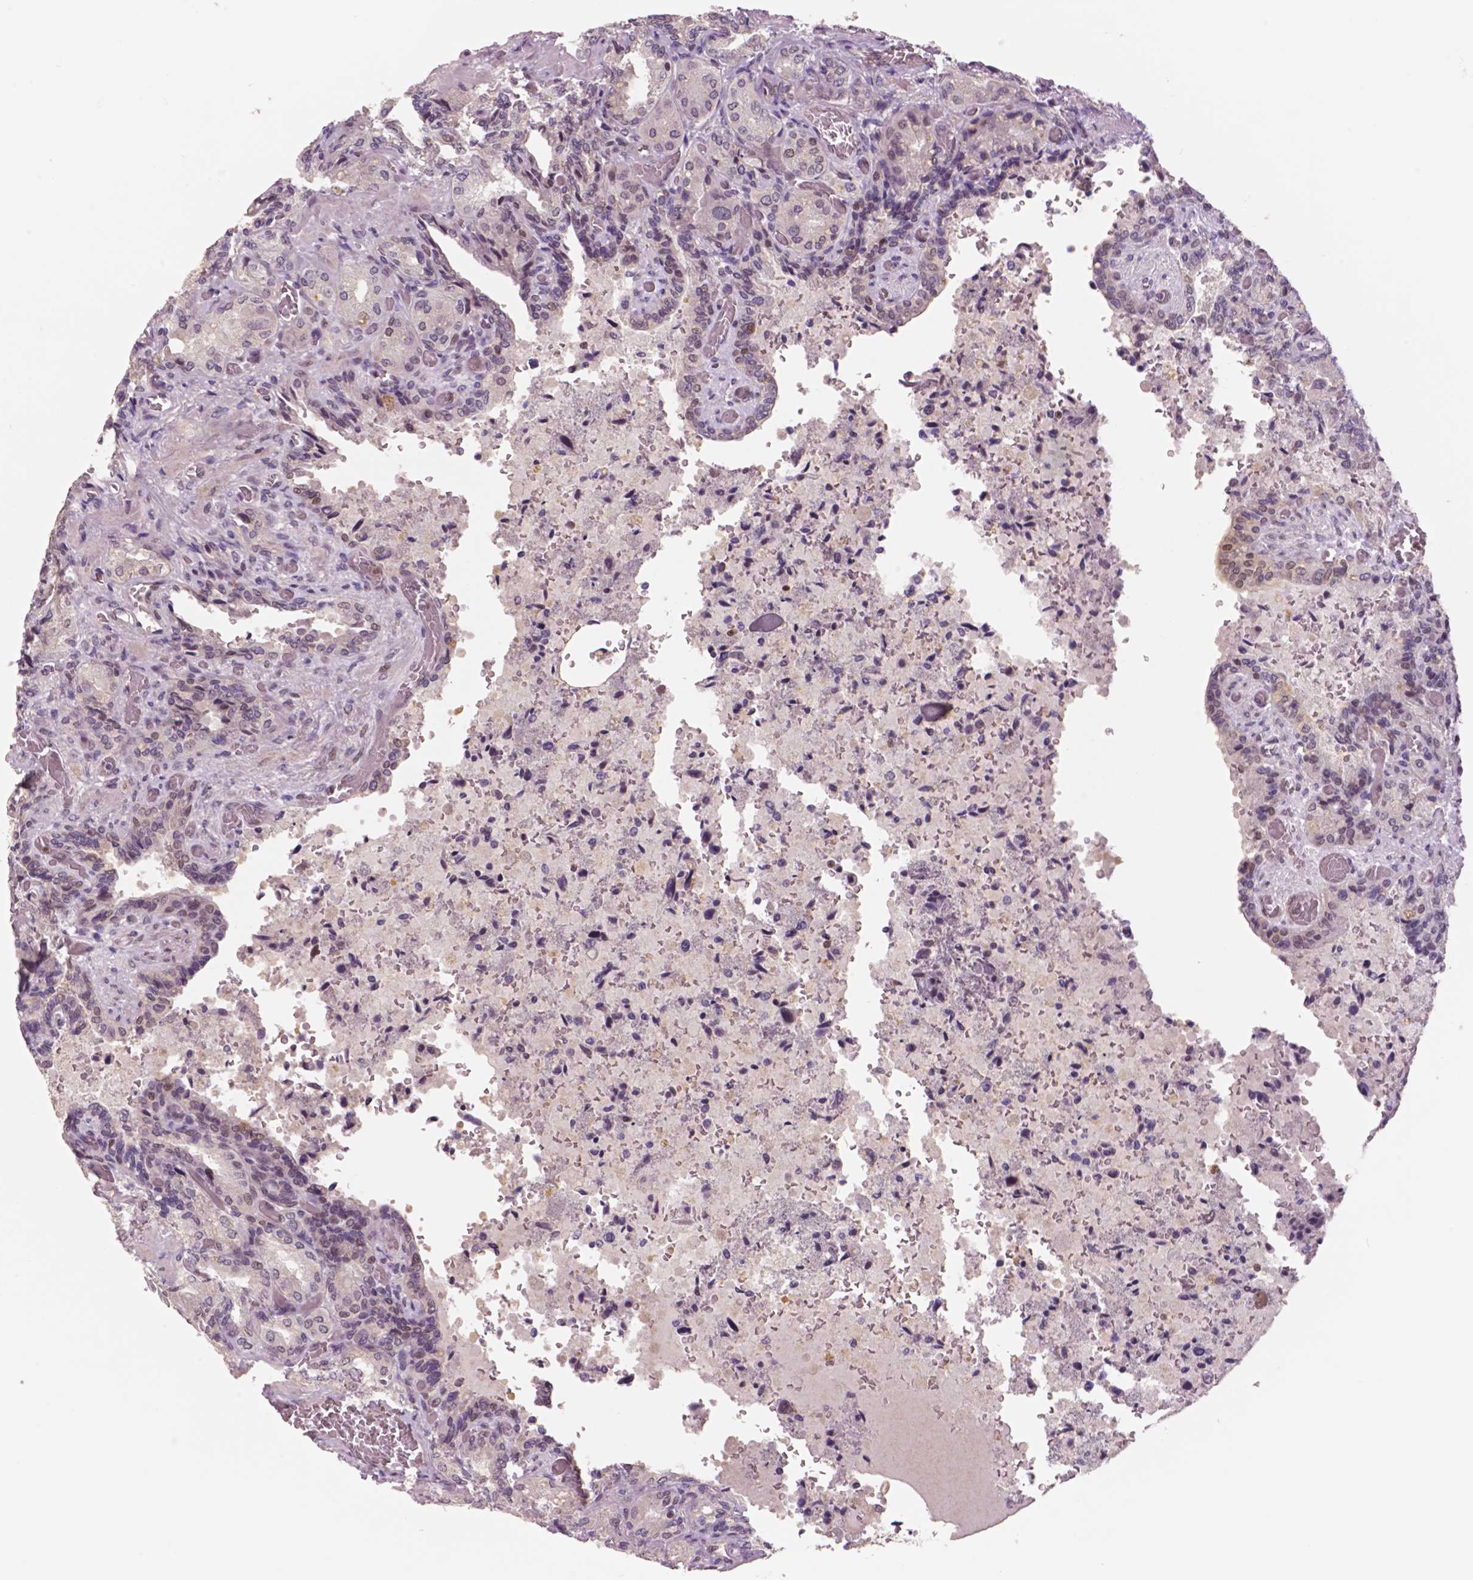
{"staining": {"intensity": "moderate", "quantity": "25%-75%", "location": "cytoplasmic/membranous,nuclear"}, "tissue": "seminal vesicle", "cell_type": "Glandular cells", "image_type": "normal", "snomed": [{"axis": "morphology", "description": "Normal tissue, NOS"}, {"axis": "topography", "description": "Seminal veicle"}], "caption": "Protein staining shows moderate cytoplasmic/membranous,nuclear staining in about 25%-75% of glandular cells in normal seminal vesicle.", "gene": "STAT3", "patient": {"sex": "male", "age": 68}}